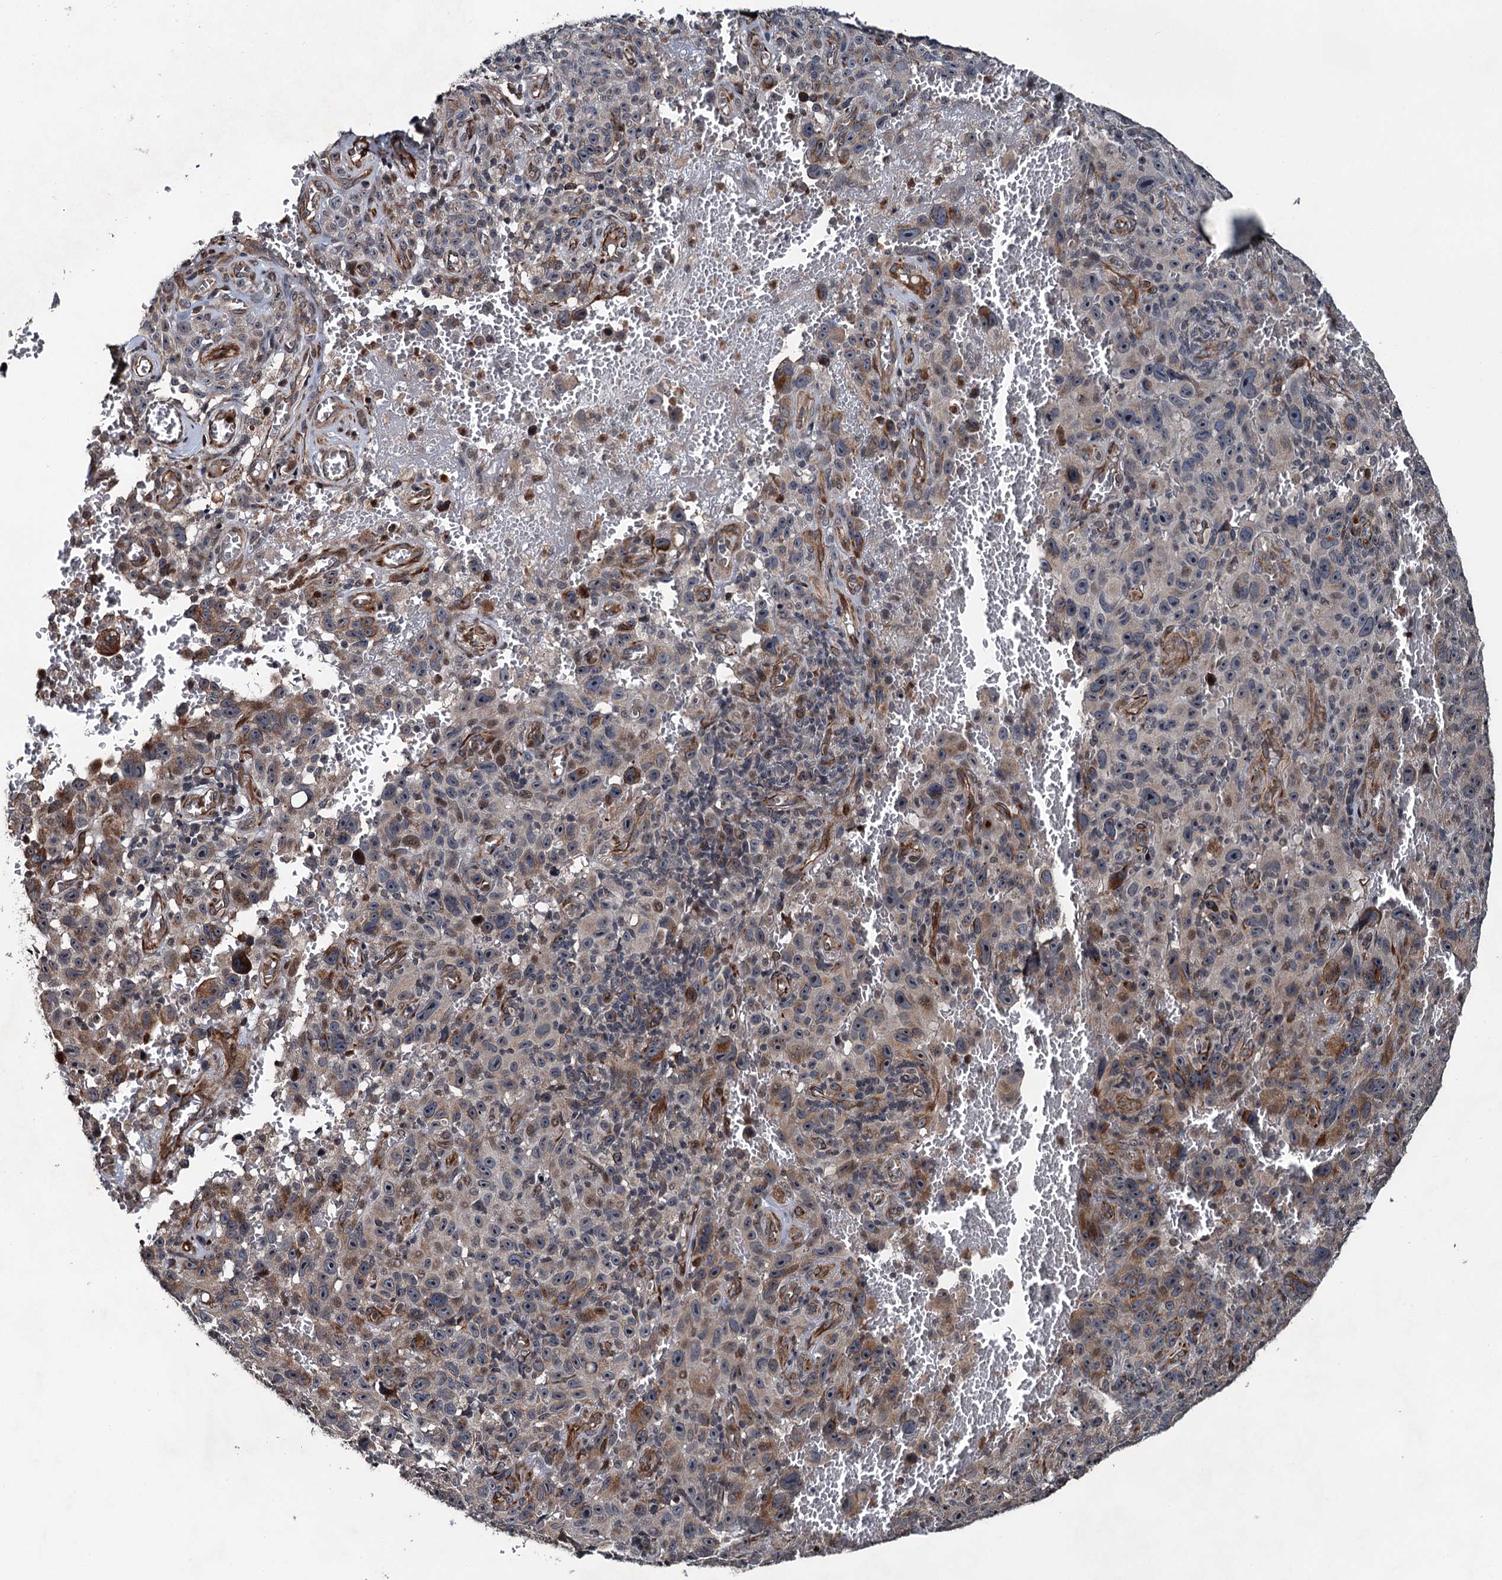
{"staining": {"intensity": "moderate", "quantity": "<25%", "location": "cytoplasmic/membranous"}, "tissue": "melanoma", "cell_type": "Tumor cells", "image_type": "cancer", "snomed": [{"axis": "morphology", "description": "Malignant melanoma, NOS"}, {"axis": "topography", "description": "Skin"}], "caption": "High-magnification brightfield microscopy of melanoma stained with DAB (brown) and counterstained with hematoxylin (blue). tumor cells exhibit moderate cytoplasmic/membranous expression is appreciated in about<25% of cells. The staining is performed using DAB brown chromogen to label protein expression. The nuclei are counter-stained blue using hematoxylin.", "gene": "WHAMM", "patient": {"sex": "female", "age": 82}}